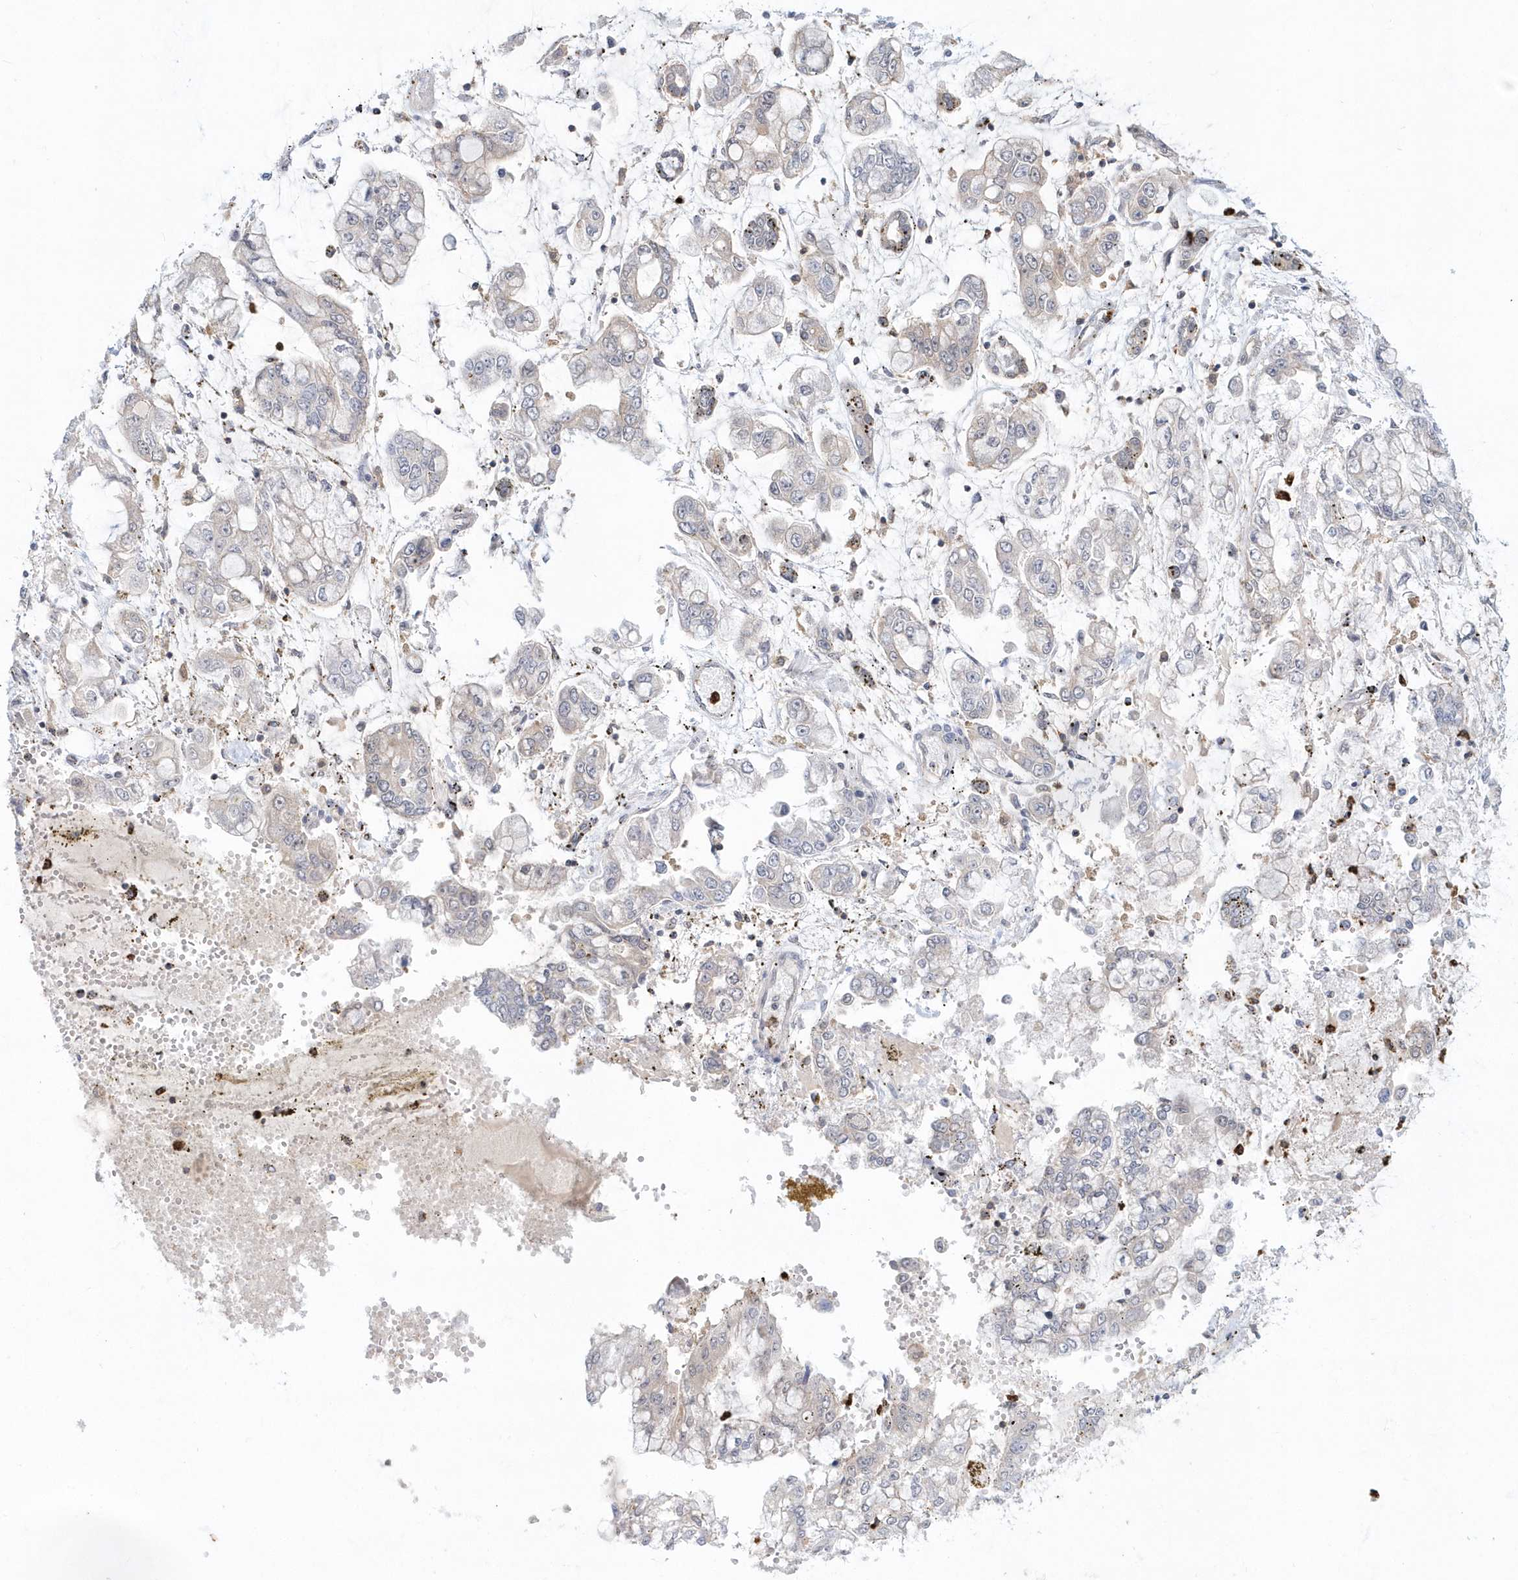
{"staining": {"intensity": "negative", "quantity": "none", "location": "none"}, "tissue": "stomach cancer", "cell_type": "Tumor cells", "image_type": "cancer", "snomed": [{"axis": "morphology", "description": "Normal tissue, NOS"}, {"axis": "morphology", "description": "Adenocarcinoma, NOS"}, {"axis": "topography", "description": "Stomach, upper"}, {"axis": "topography", "description": "Stomach"}], "caption": "Immunohistochemistry (IHC) histopathology image of adenocarcinoma (stomach) stained for a protein (brown), which demonstrates no staining in tumor cells.", "gene": "RNF7", "patient": {"sex": "male", "age": 76}}